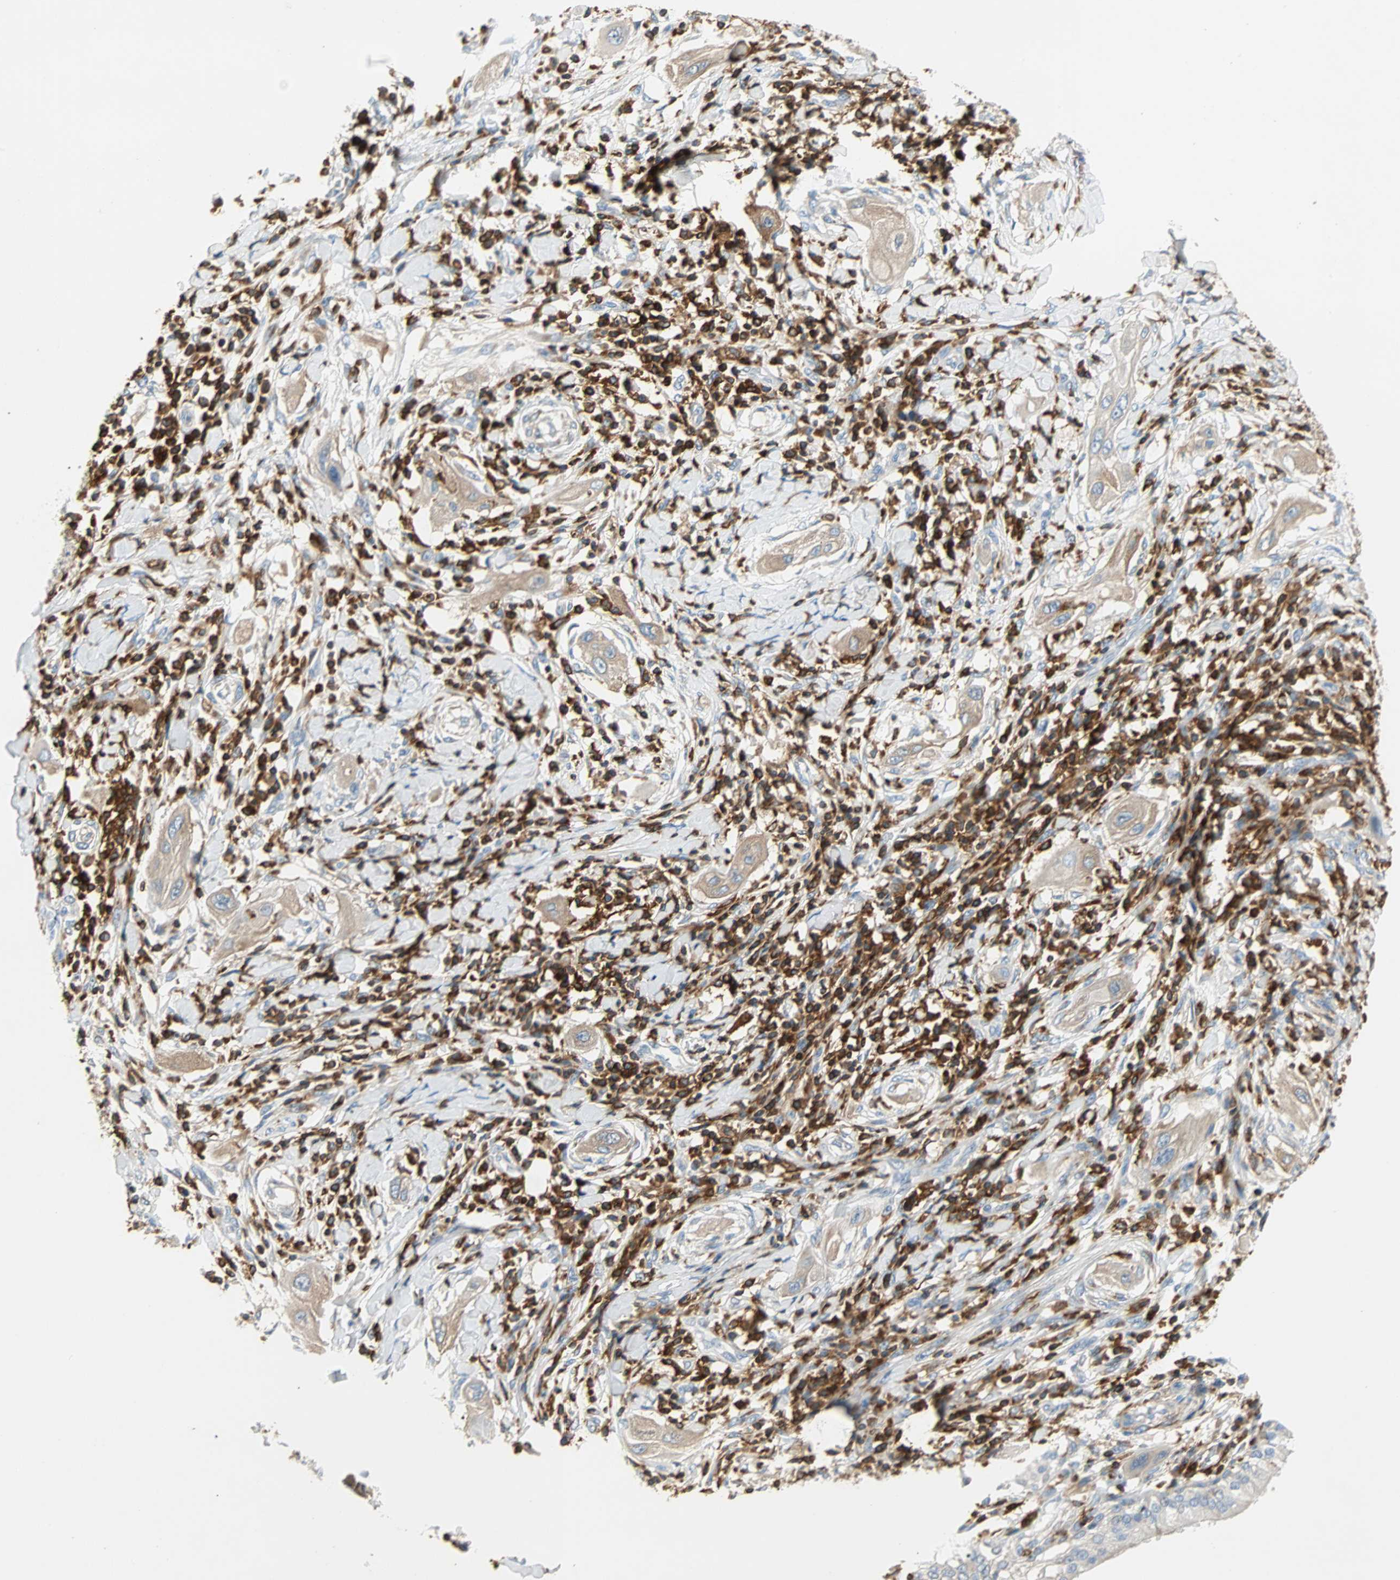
{"staining": {"intensity": "negative", "quantity": "none", "location": "none"}, "tissue": "lung cancer", "cell_type": "Tumor cells", "image_type": "cancer", "snomed": [{"axis": "morphology", "description": "Squamous cell carcinoma, NOS"}, {"axis": "topography", "description": "Lung"}], "caption": "This is an IHC histopathology image of lung squamous cell carcinoma. There is no expression in tumor cells.", "gene": "FMNL1", "patient": {"sex": "female", "age": 47}}